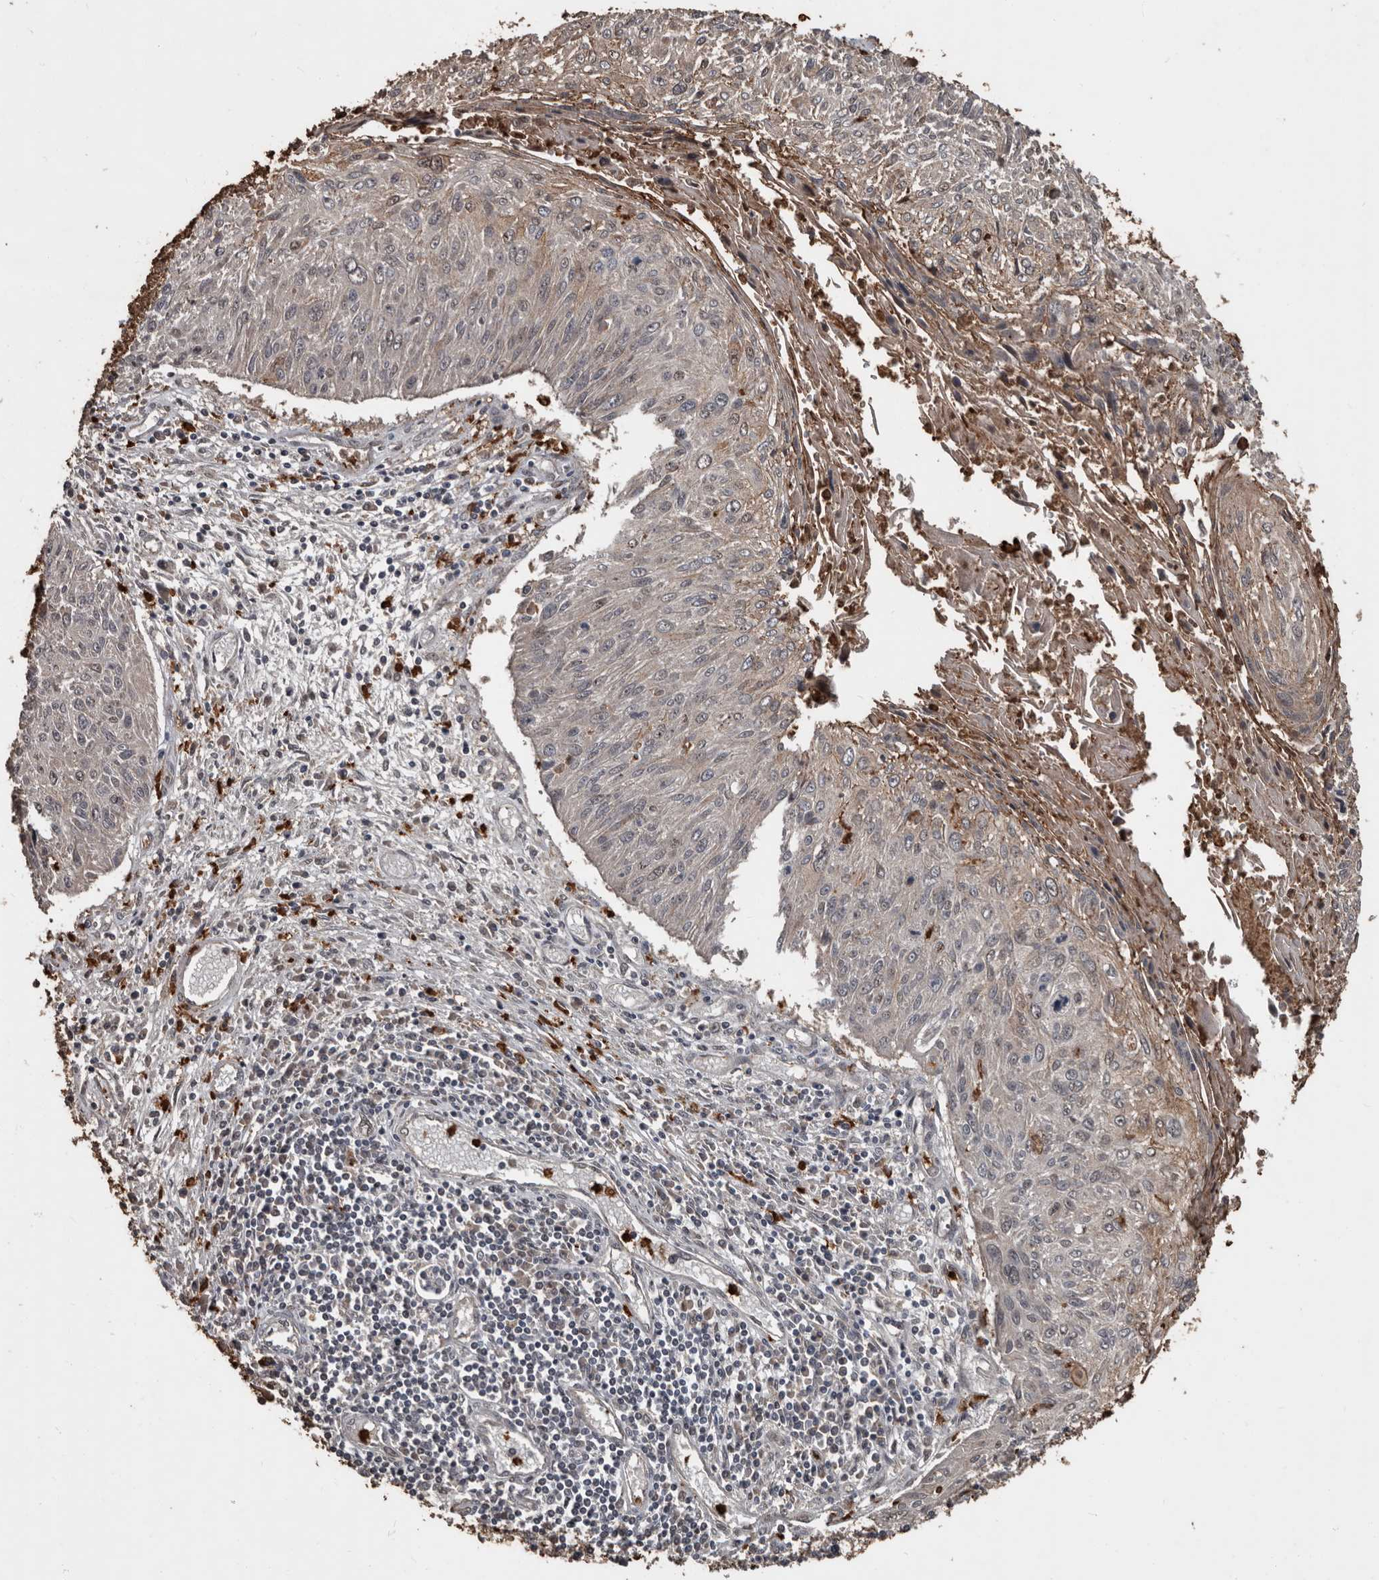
{"staining": {"intensity": "weak", "quantity": "<25%", "location": "cytoplasmic/membranous"}, "tissue": "cervical cancer", "cell_type": "Tumor cells", "image_type": "cancer", "snomed": [{"axis": "morphology", "description": "Squamous cell carcinoma, NOS"}, {"axis": "topography", "description": "Cervix"}], "caption": "Cervical cancer stained for a protein using immunohistochemistry exhibits no expression tumor cells.", "gene": "FSBP", "patient": {"sex": "female", "age": 51}}